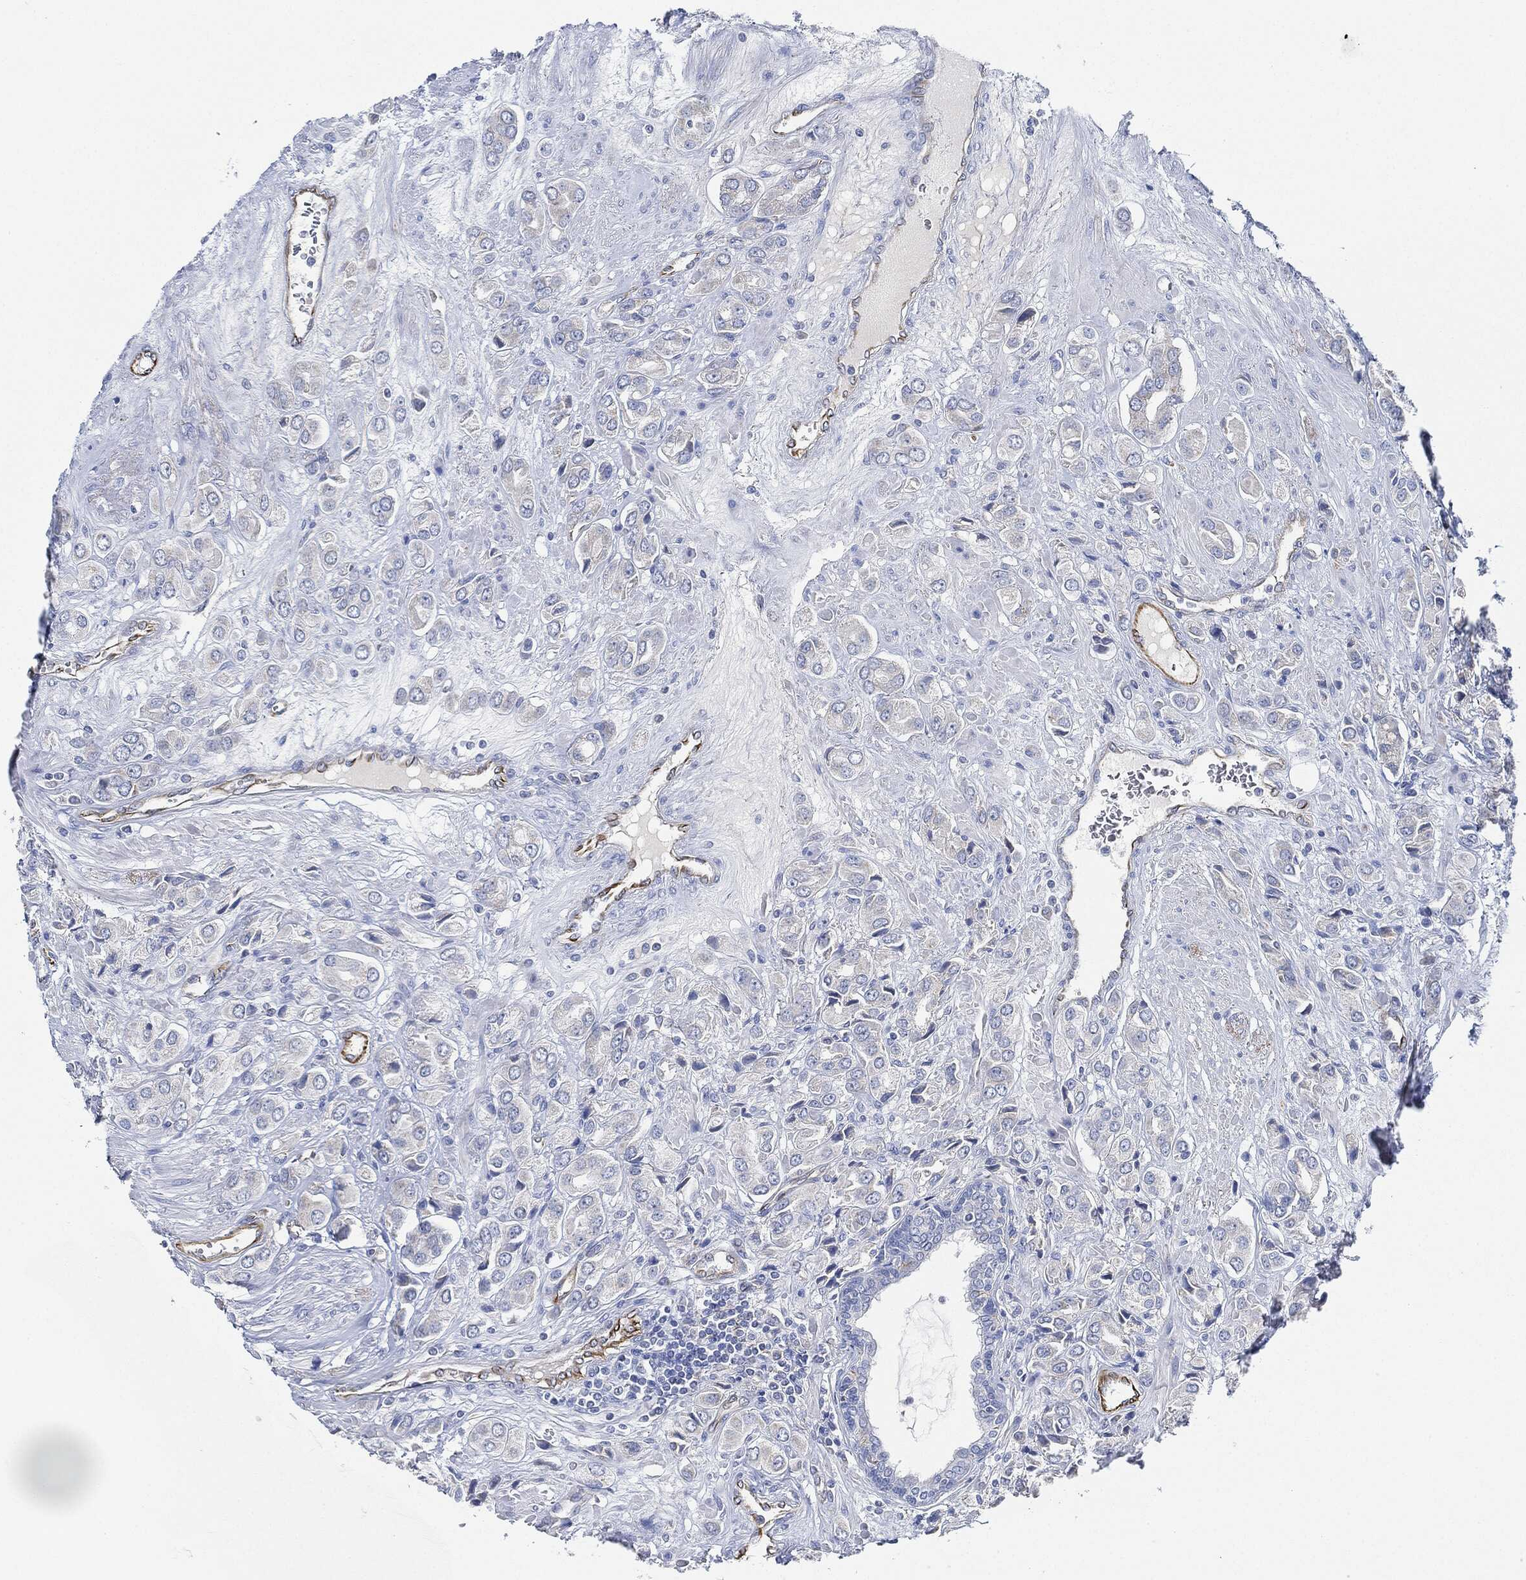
{"staining": {"intensity": "negative", "quantity": "none", "location": "none"}, "tissue": "prostate cancer", "cell_type": "Tumor cells", "image_type": "cancer", "snomed": [{"axis": "morphology", "description": "Adenocarcinoma, NOS"}, {"axis": "topography", "description": "Prostate and seminal vesicle, NOS"}, {"axis": "topography", "description": "Prostate"}], "caption": "Image shows no significant protein positivity in tumor cells of prostate adenocarcinoma.", "gene": "THSD1", "patient": {"sex": "male", "age": 69}}